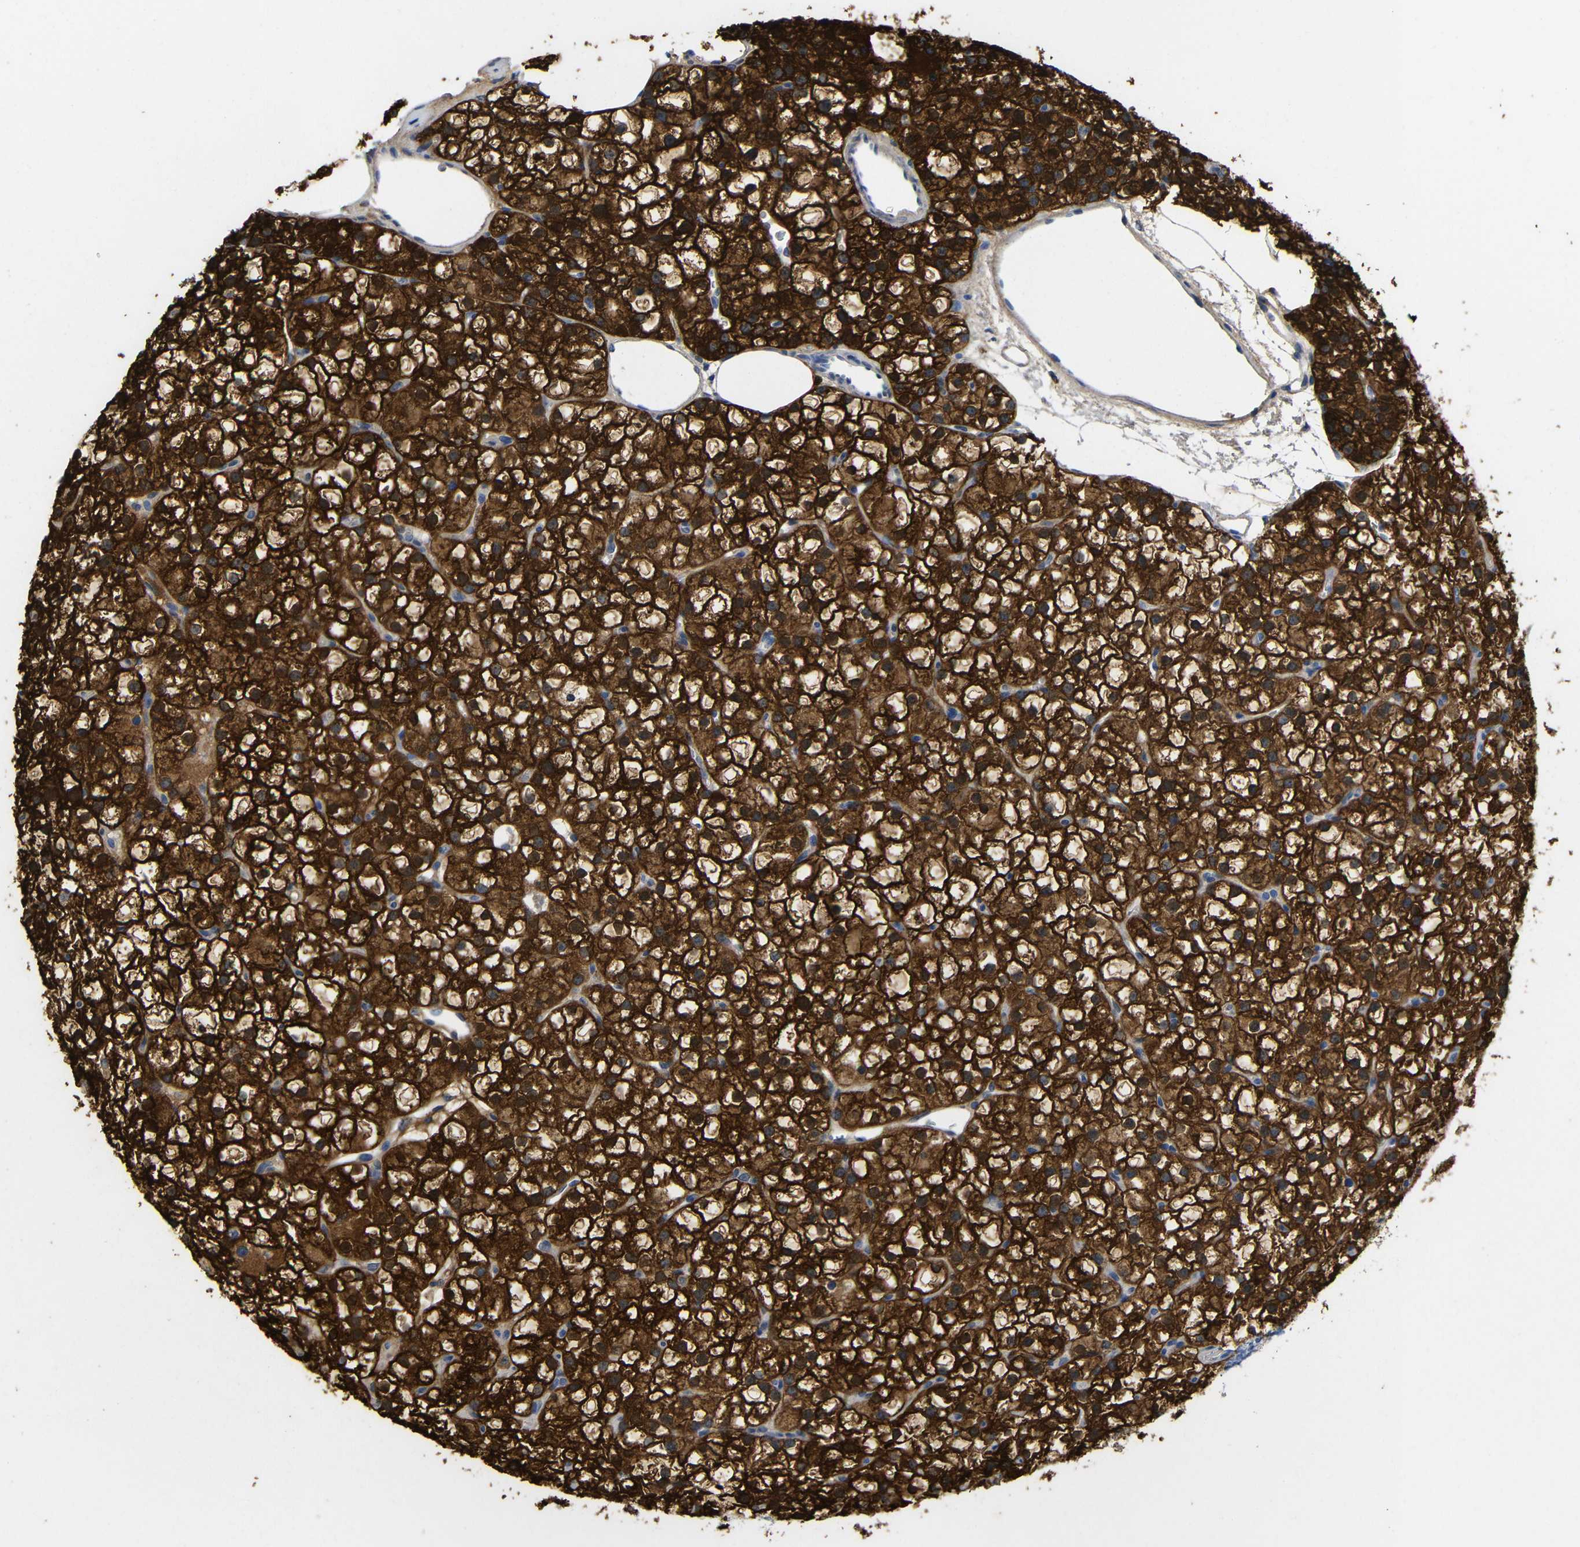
{"staining": {"intensity": "strong", "quantity": ">75%", "location": "cytoplasmic/membranous"}, "tissue": "parathyroid gland", "cell_type": "Glandular cells", "image_type": "normal", "snomed": [{"axis": "morphology", "description": "Normal tissue, NOS"}, {"axis": "morphology", "description": "Adenoma, NOS"}, {"axis": "topography", "description": "Parathyroid gland"}], "caption": "Immunohistochemical staining of normal human parathyroid gland reveals high levels of strong cytoplasmic/membranous staining in about >75% of glandular cells. (DAB (3,3'-diaminobenzidine) = brown stain, brightfield microscopy at high magnification).", "gene": "PEBP1", "patient": {"sex": "female", "age": 70}}